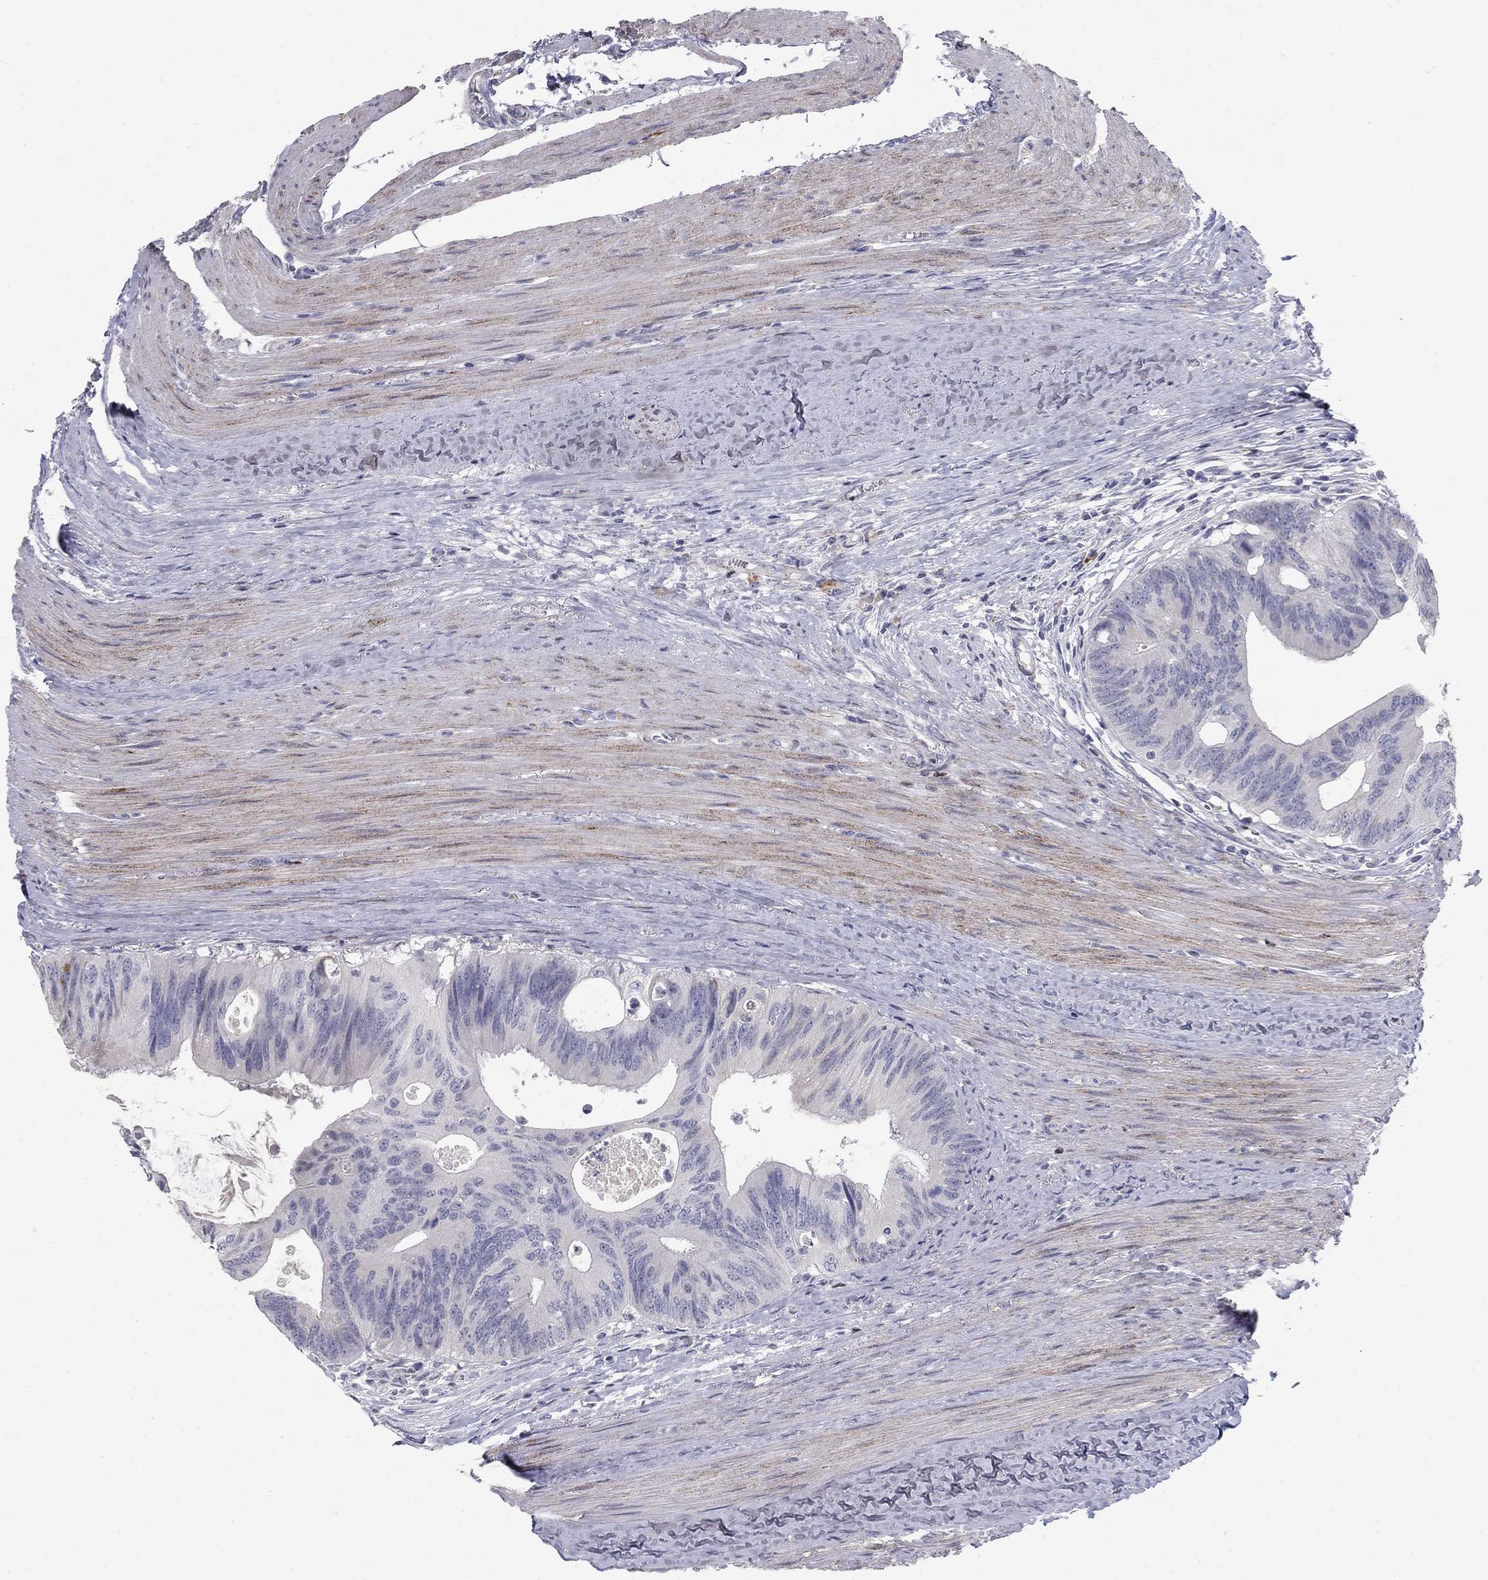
{"staining": {"intensity": "negative", "quantity": "none", "location": "none"}, "tissue": "colorectal cancer", "cell_type": "Tumor cells", "image_type": "cancer", "snomed": [{"axis": "morphology", "description": "Normal tissue, NOS"}, {"axis": "morphology", "description": "Adenocarcinoma, NOS"}, {"axis": "topography", "description": "Colon"}], "caption": "A high-resolution image shows immunohistochemistry staining of colorectal cancer, which shows no significant staining in tumor cells. Brightfield microscopy of immunohistochemistry (IHC) stained with DAB (3,3'-diaminobenzidine) (brown) and hematoxylin (blue), captured at high magnification.", "gene": "NTRK2", "patient": {"sex": "male", "age": 65}}